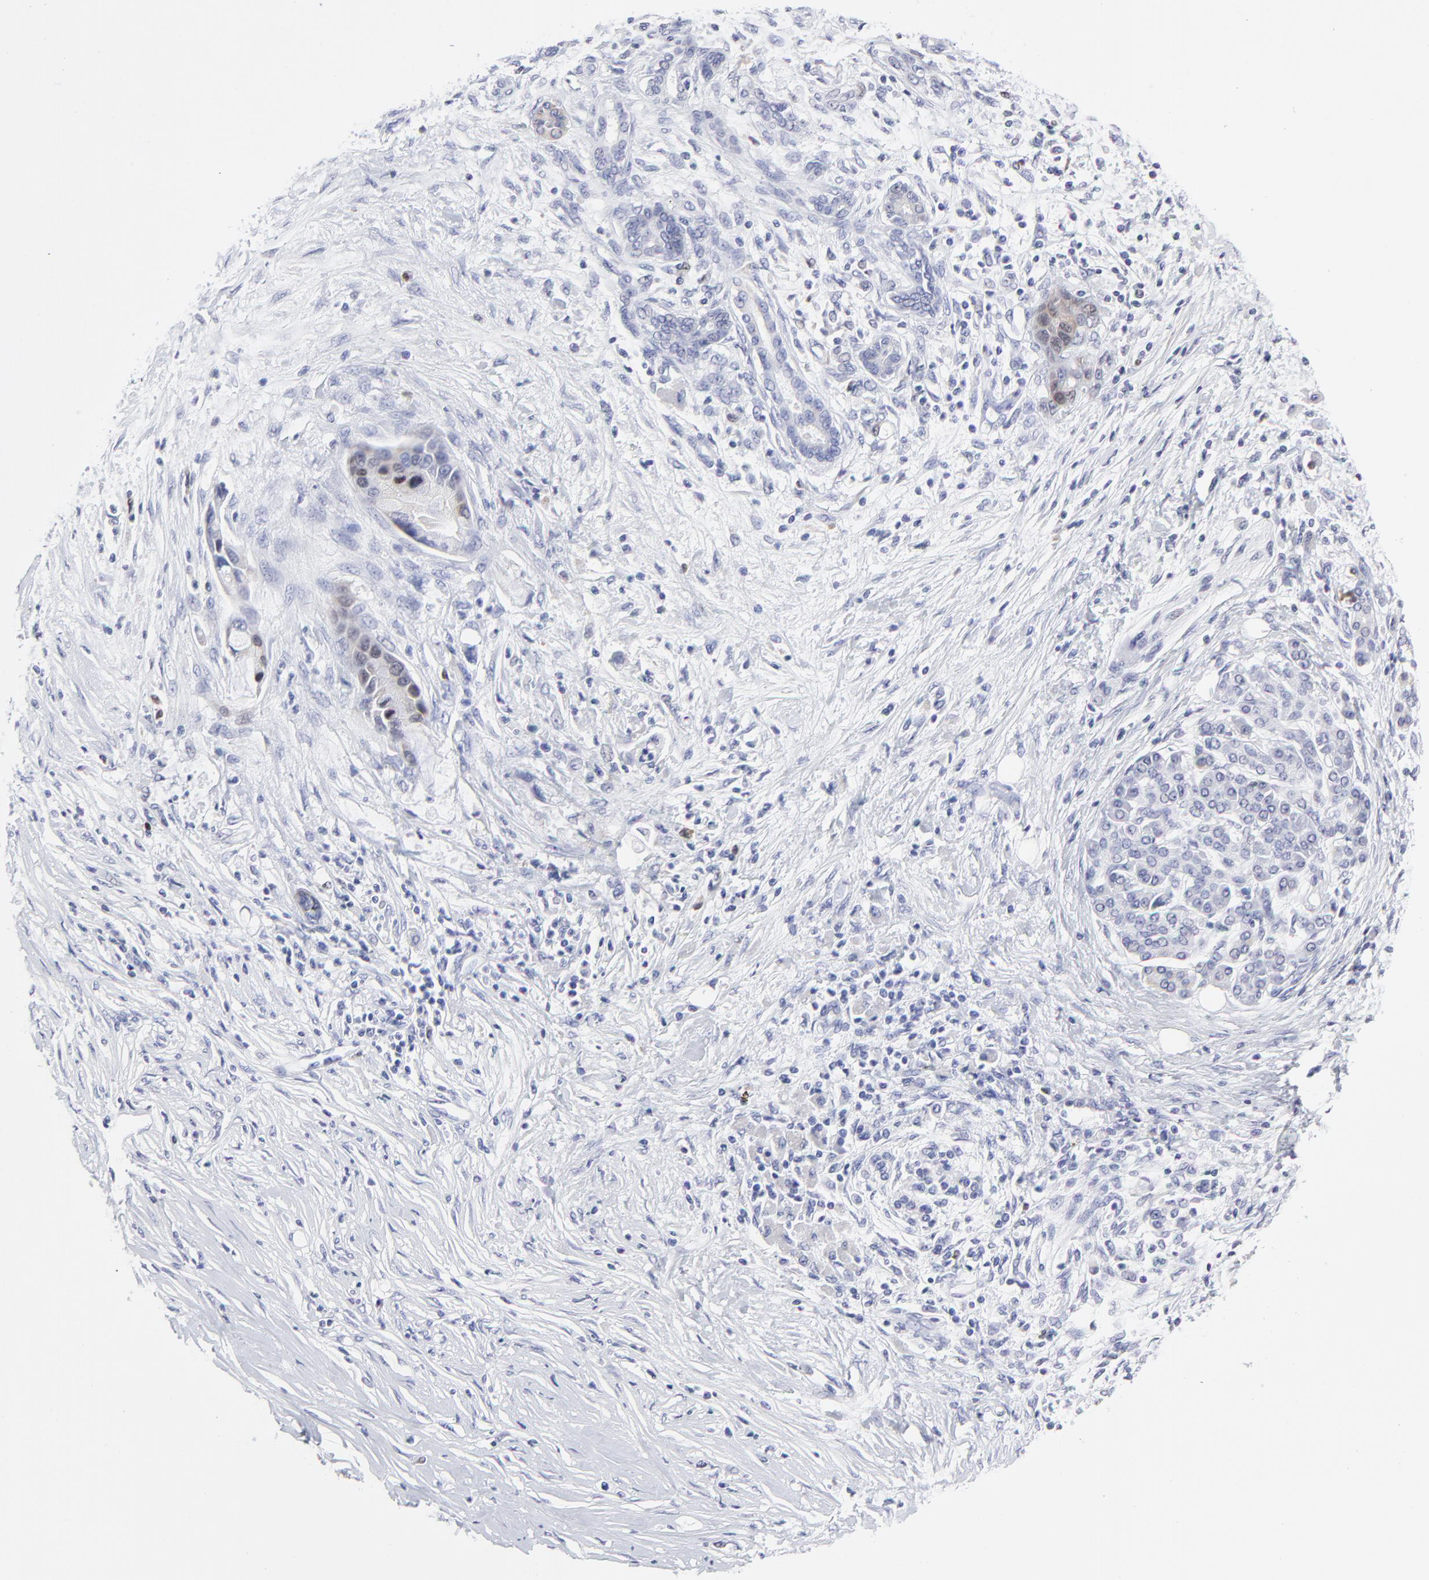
{"staining": {"intensity": "weak", "quantity": "<25%", "location": "cytoplasmic/membranous"}, "tissue": "pancreatic cancer", "cell_type": "Tumor cells", "image_type": "cancer", "snomed": [{"axis": "morphology", "description": "Adenocarcinoma, NOS"}, {"axis": "topography", "description": "Pancreas"}], "caption": "Tumor cells are negative for protein expression in human pancreatic adenocarcinoma.", "gene": "NCAPH", "patient": {"sex": "female", "age": 59}}